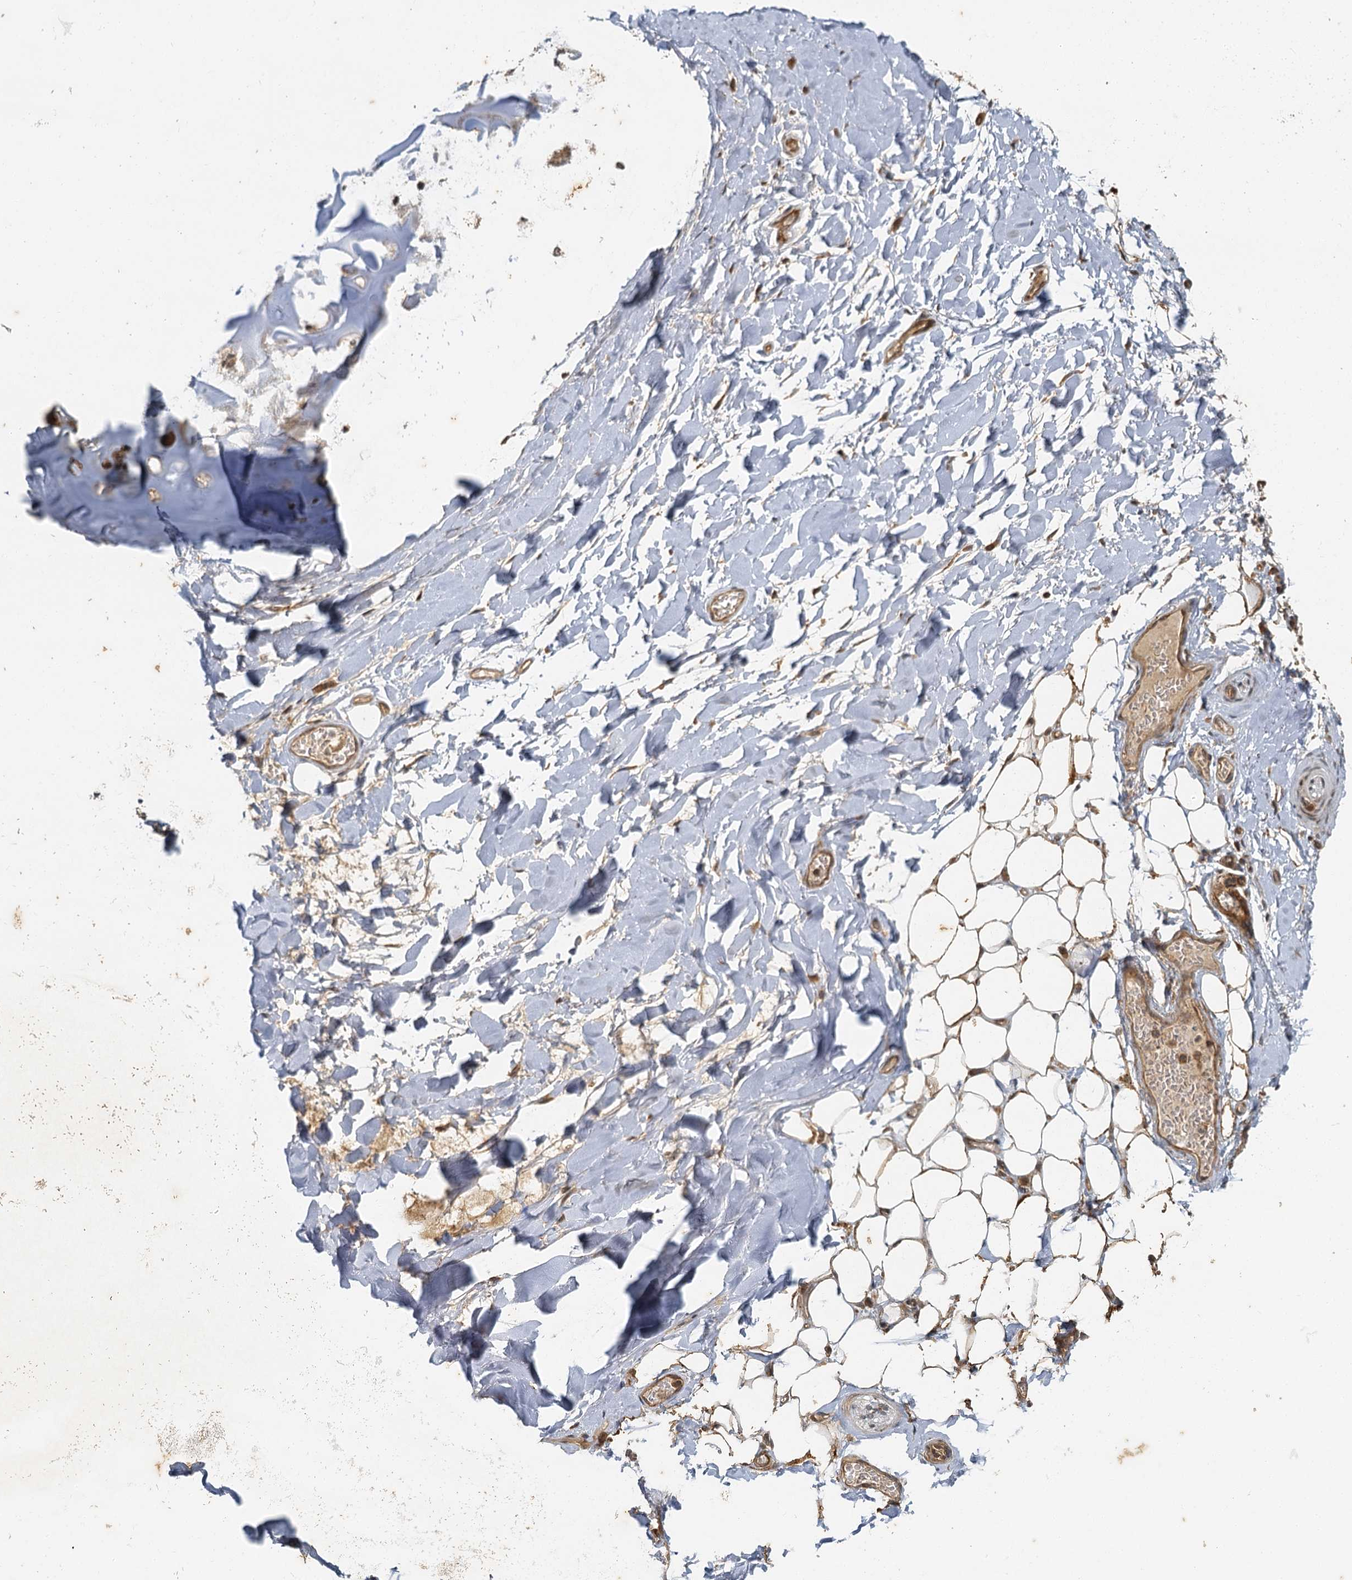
{"staining": {"intensity": "moderate", "quantity": ">75%", "location": "cytoplasmic/membranous,nuclear"}, "tissue": "adipose tissue", "cell_type": "Adipocytes", "image_type": "normal", "snomed": [{"axis": "morphology", "description": "Normal tissue, NOS"}, {"axis": "topography", "description": "Lymph node"}, {"axis": "topography", "description": "Cartilage tissue"}, {"axis": "topography", "description": "Bronchus"}], "caption": "Brown immunohistochemical staining in benign adipose tissue displays moderate cytoplasmic/membranous,nuclear staining in about >75% of adipocytes.", "gene": "ZNF549", "patient": {"sex": "male", "age": 63}}